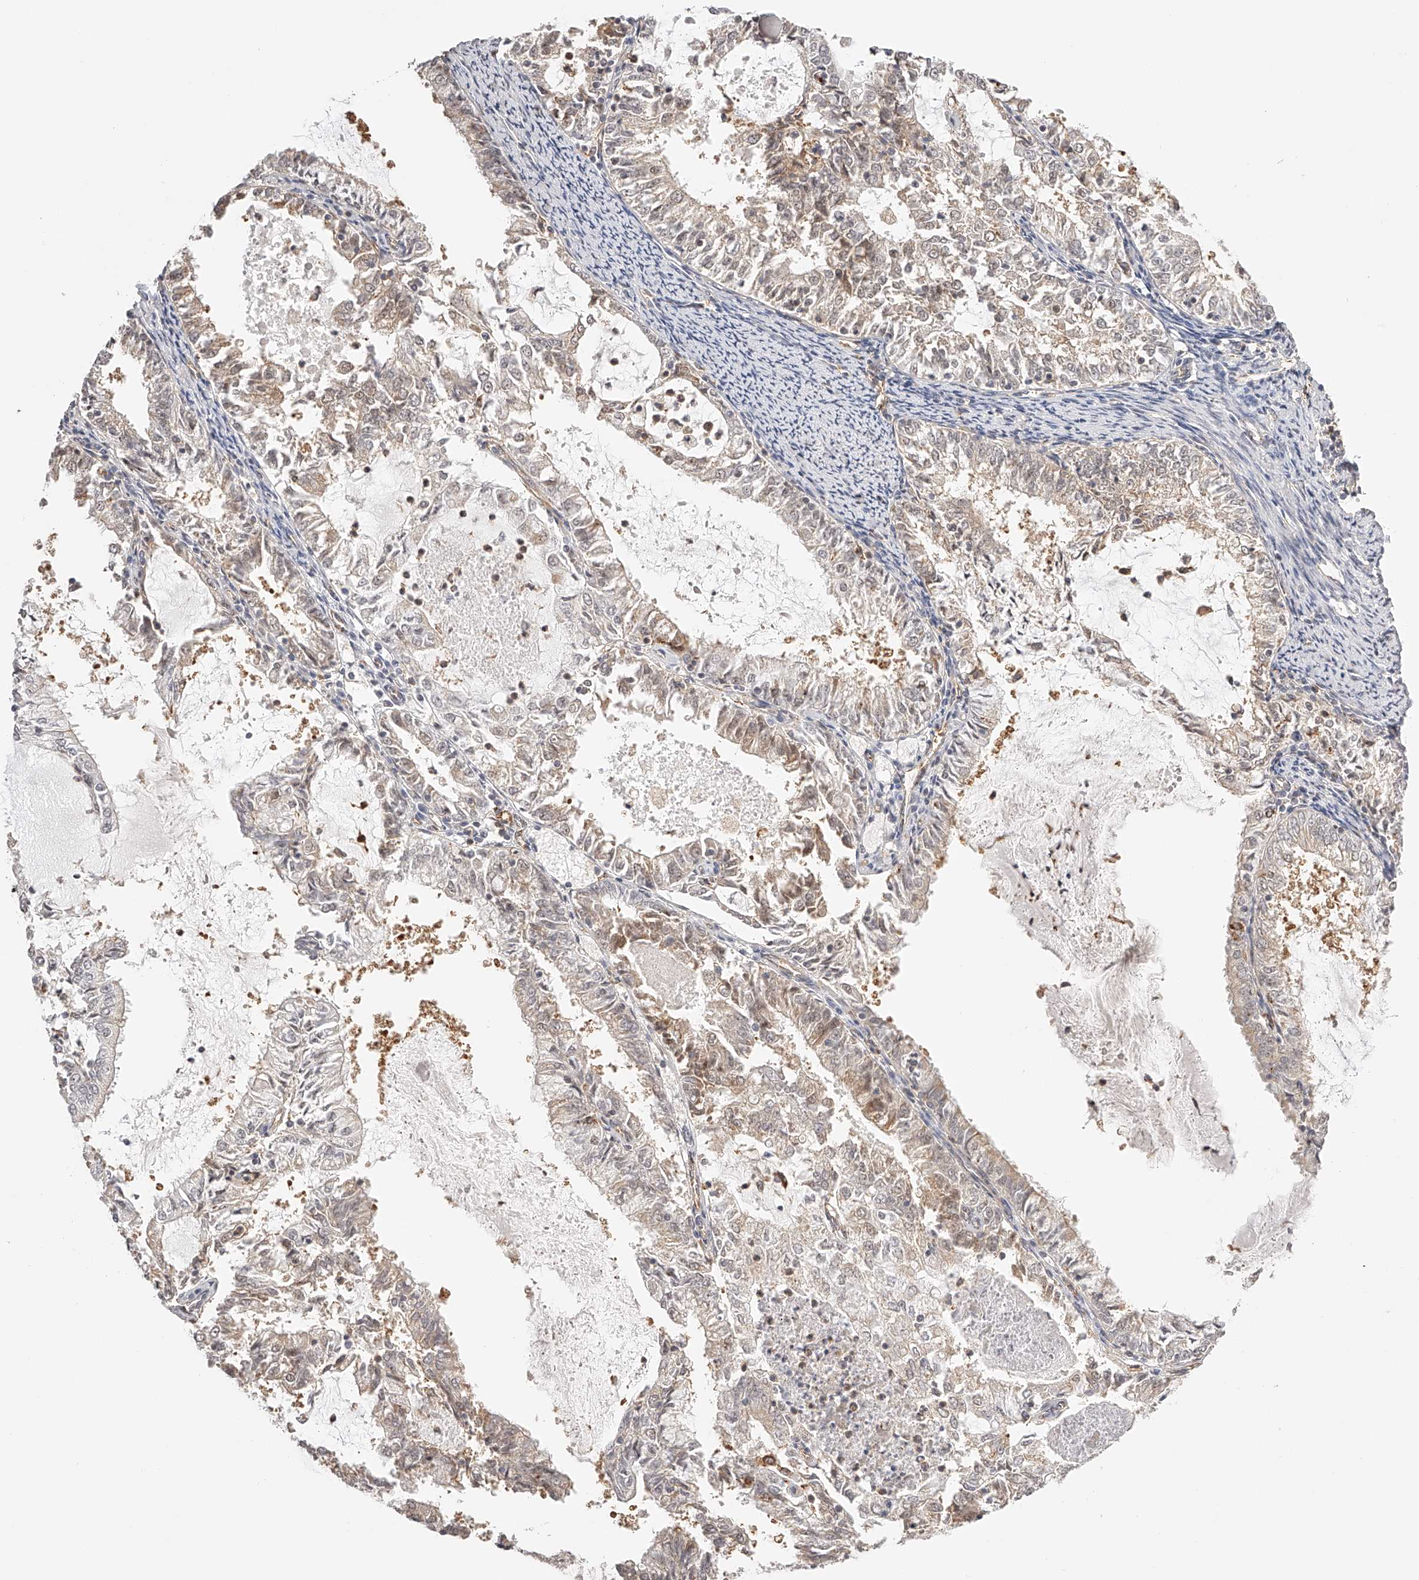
{"staining": {"intensity": "weak", "quantity": "25%-75%", "location": "nuclear"}, "tissue": "endometrial cancer", "cell_type": "Tumor cells", "image_type": "cancer", "snomed": [{"axis": "morphology", "description": "Adenocarcinoma, NOS"}, {"axis": "topography", "description": "Endometrium"}], "caption": "DAB immunohistochemical staining of human endometrial adenocarcinoma reveals weak nuclear protein staining in about 25%-75% of tumor cells. (IHC, brightfield microscopy, high magnification).", "gene": "SYNC", "patient": {"sex": "female", "age": 57}}